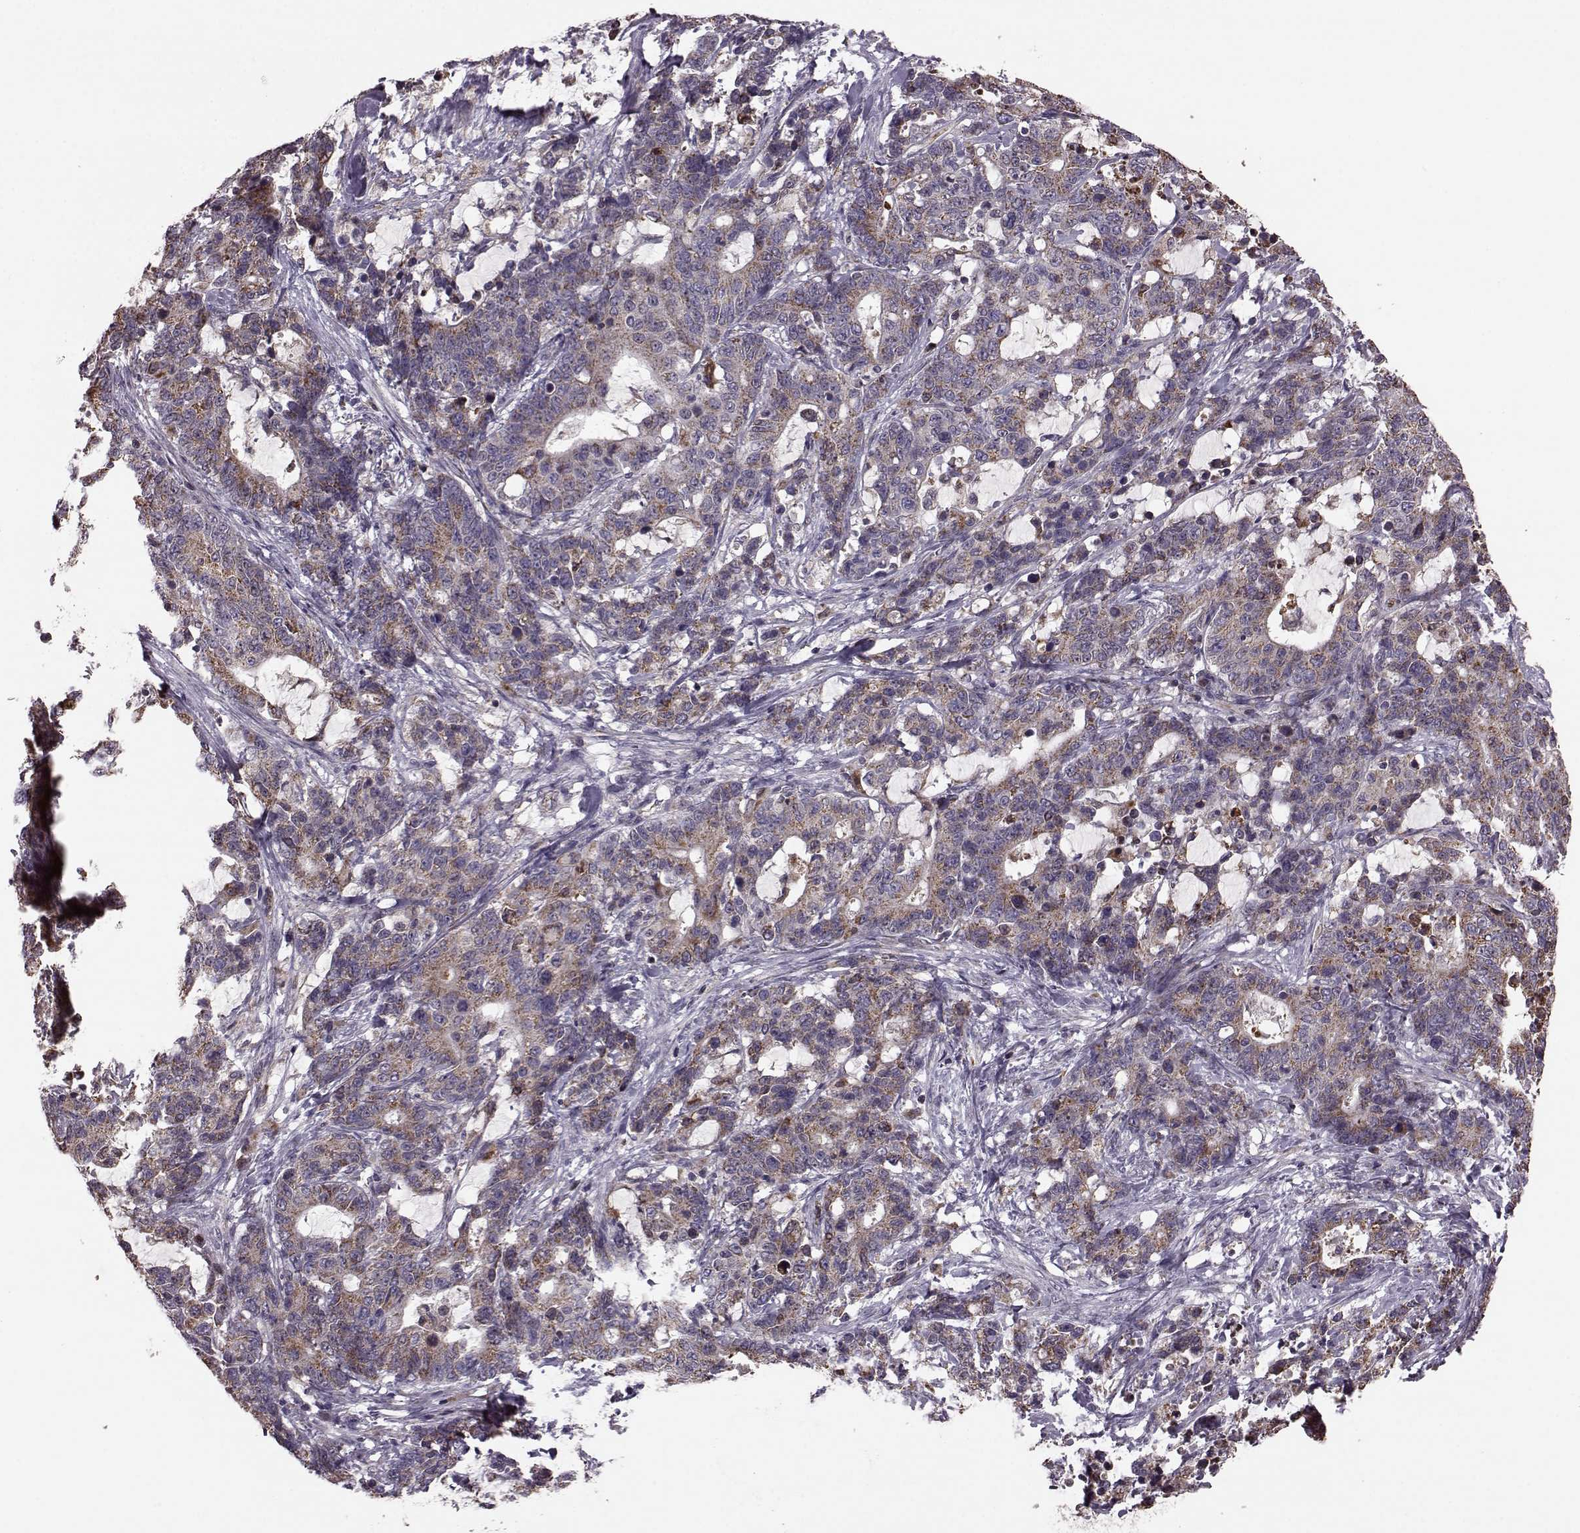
{"staining": {"intensity": "moderate", "quantity": ">75%", "location": "cytoplasmic/membranous"}, "tissue": "stomach cancer", "cell_type": "Tumor cells", "image_type": "cancer", "snomed": [{"axis": "morphology", "description": "Normal tissue, NOS"}, {"axis": "morphology", "description": "Adenocarcinoma, NOS"}, {"axis": "topography", "description": "Stomach"}], "caption": "This micrograph exhibits adenocarcinoma (stomach) stained with immunohistochemistry to label a protein in brown. The cytoplasmic/membranous of tumor cells show moderate positivity for the protein. Nuclei are counter-stained blue.", "gene": "PUDP", "patient": {"sex": "female", "age": 64}}